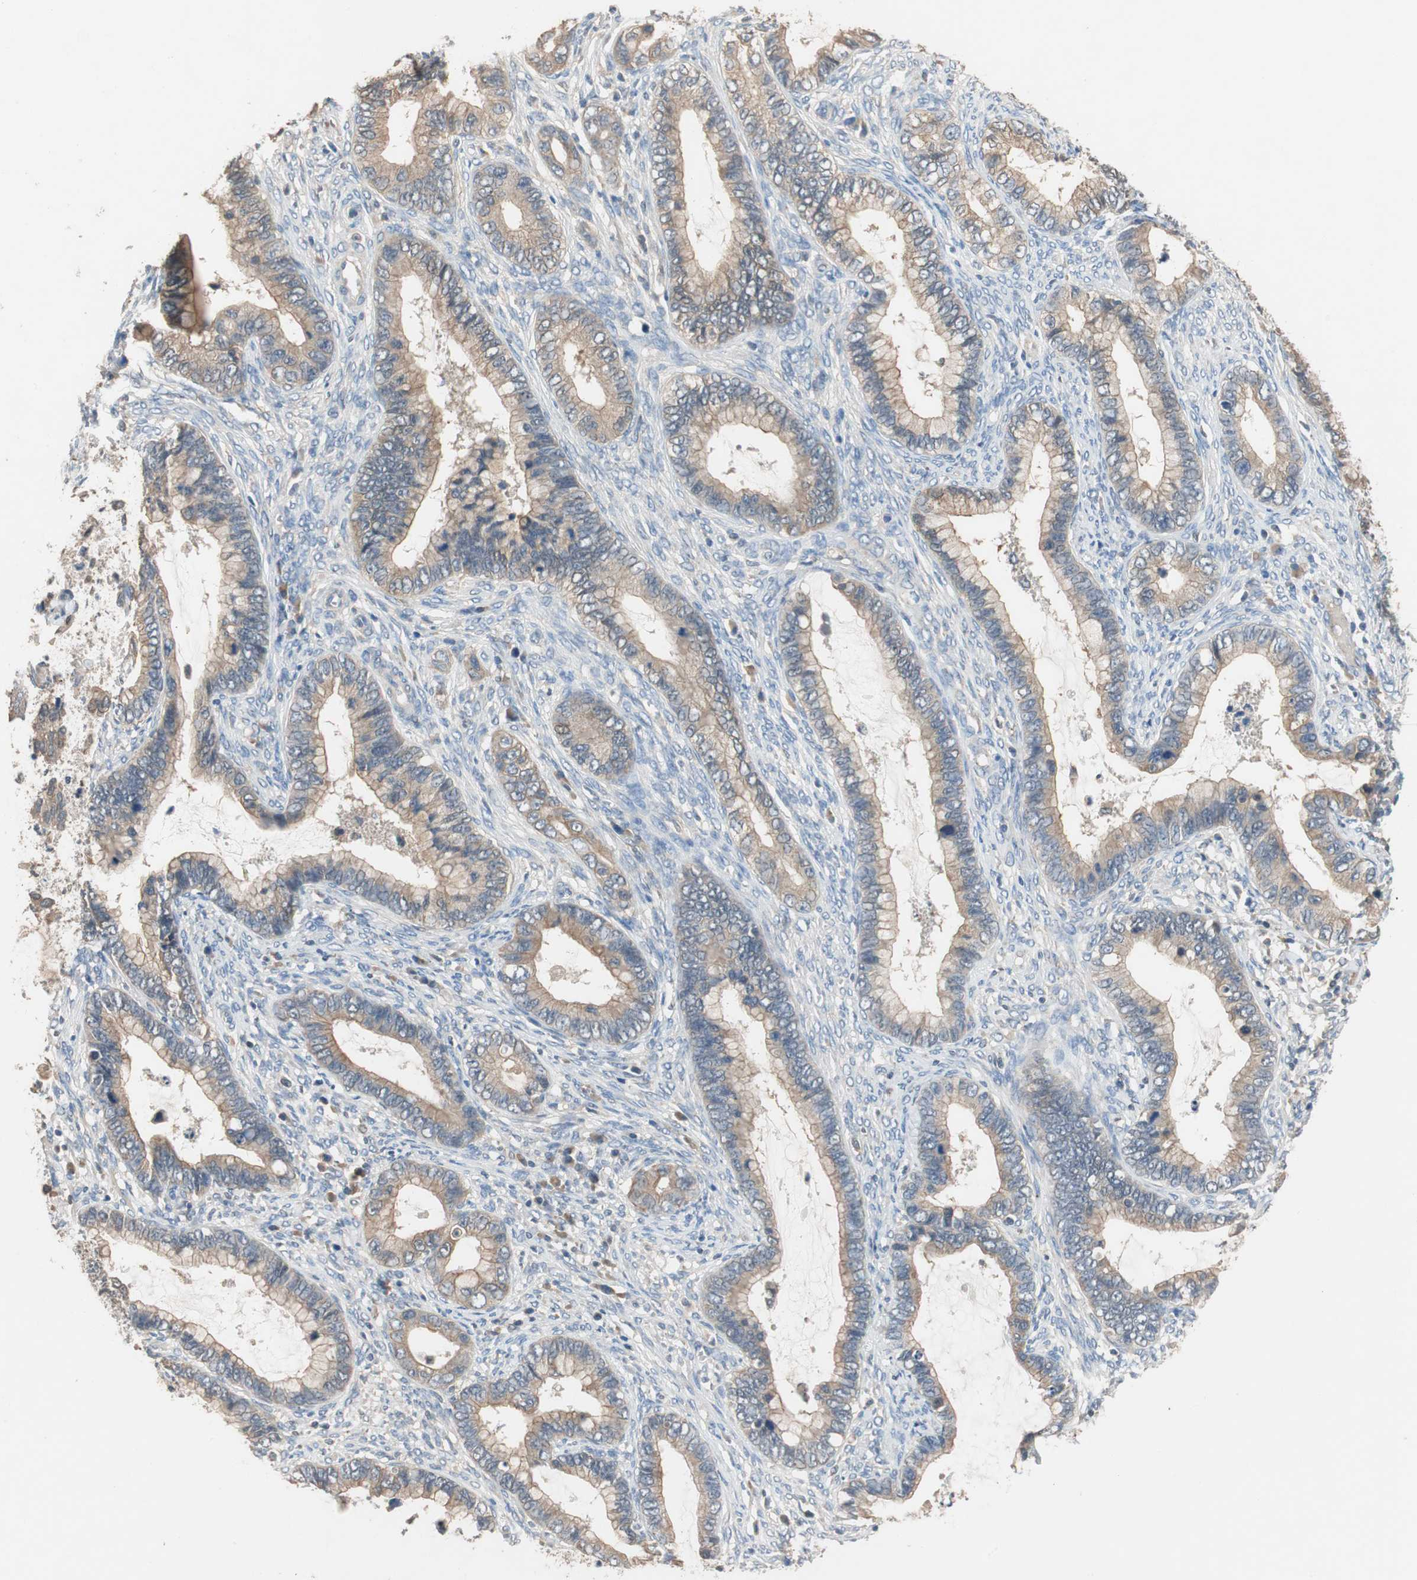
{"staining": {"intensity": "moderate", "quantity": ">75%", "location": "cytoplasmic/membranous"}, "tissue": "cervical cancer", "cell_type": "Tumor cells", "image_type": "cancer", "snomed": [{"axis": "morphology", "description": "Adenocarcinoma, NOS"}, {"axis": "topography", "description": "Cervix"}], "caption": "IHC micrograph of human cervical adenocarcinoma stained for a protein (brown), which reveals medium levels of moderate cytoplasmic/membranous positivity in about >75% of tumor cells.", "gene": "ADAP1", "patient": {"sex": "female", "age": 44}}